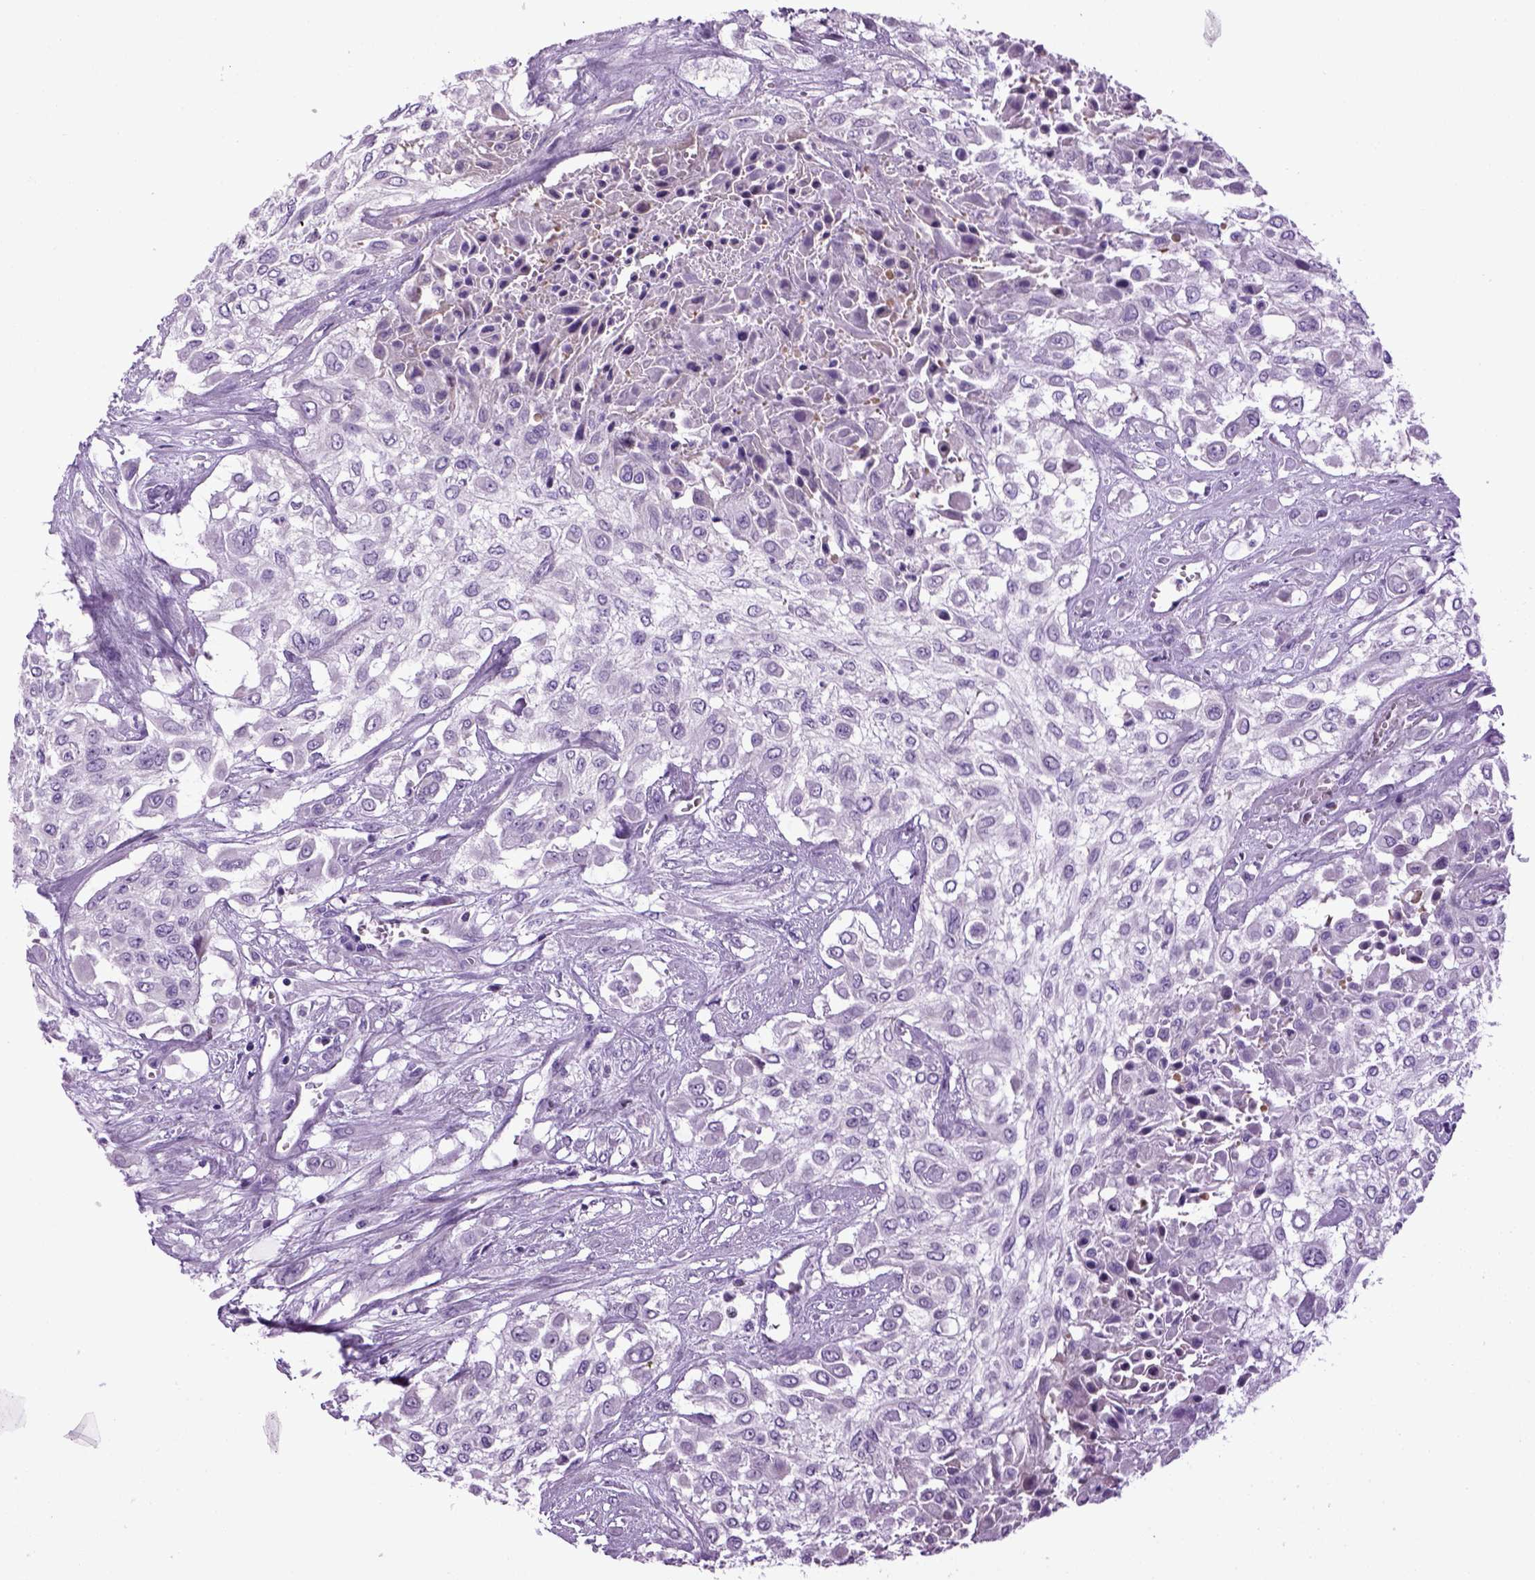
{"staining": {"intensity": "negative", "quantity": "none", "location": "none"}, "tissue": "urothelial cancer", "cell_type": "Tumor cells", "image_type": "cancer", "snomed": [{"axis": "morphology", "description": "Urothelial carcinoma, High grade"}, {"axis": "topography", "description": "Urinary bladder"}], "caption": "There is no significant staining in tumor cells of urothelial carcinoma (high-grade).", "gene": "HMCN2", "patient": {"sex": "male", "age": 57}}